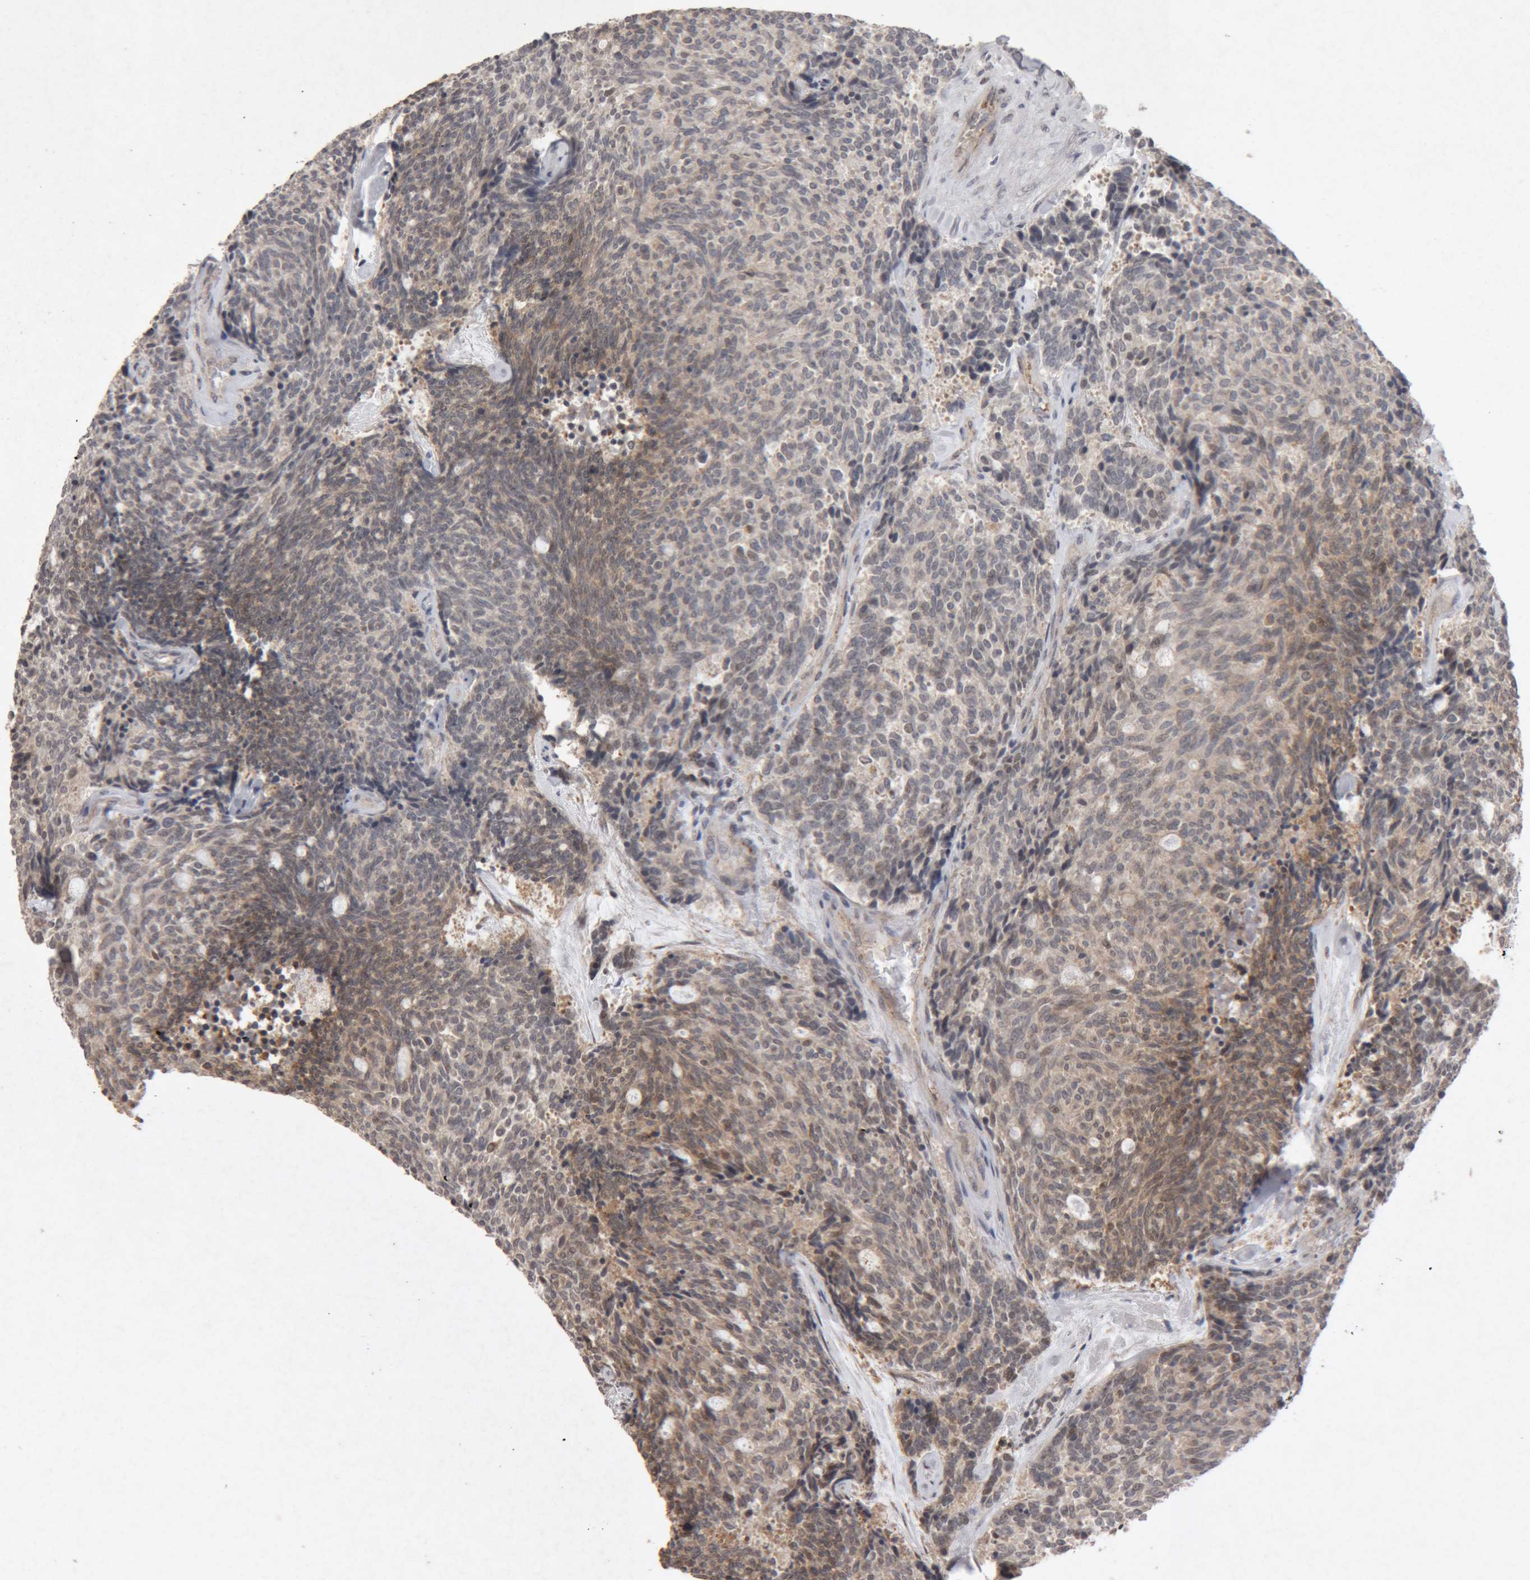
{"staining": {"intensity": "weak", "quantity": "25%-75%", "location": "cytoplasmic/membranous"}, "tissue": "carcinoid", "cell_type": "Tumor cells", "image_type": "cancer", "snomed": [{"axis": "morphology", "description": "Carcinoid, malignant, NOS"}, {"axis": "topography", "description": "Pancreas"}], "caption": "High-power microscopy captured an immunohistochemistry photomicrograph of malignant carcinoid, revealing weak cytoplasmic/membranous staining in approximately 25%-75% of tumor cells. (Stains: DAB in brown, nuclei in blue, Microscopy: brightfield microscopy at high magnification).", "gene": "MEP1A", "patient": {"sex": "female", "age": 54}}